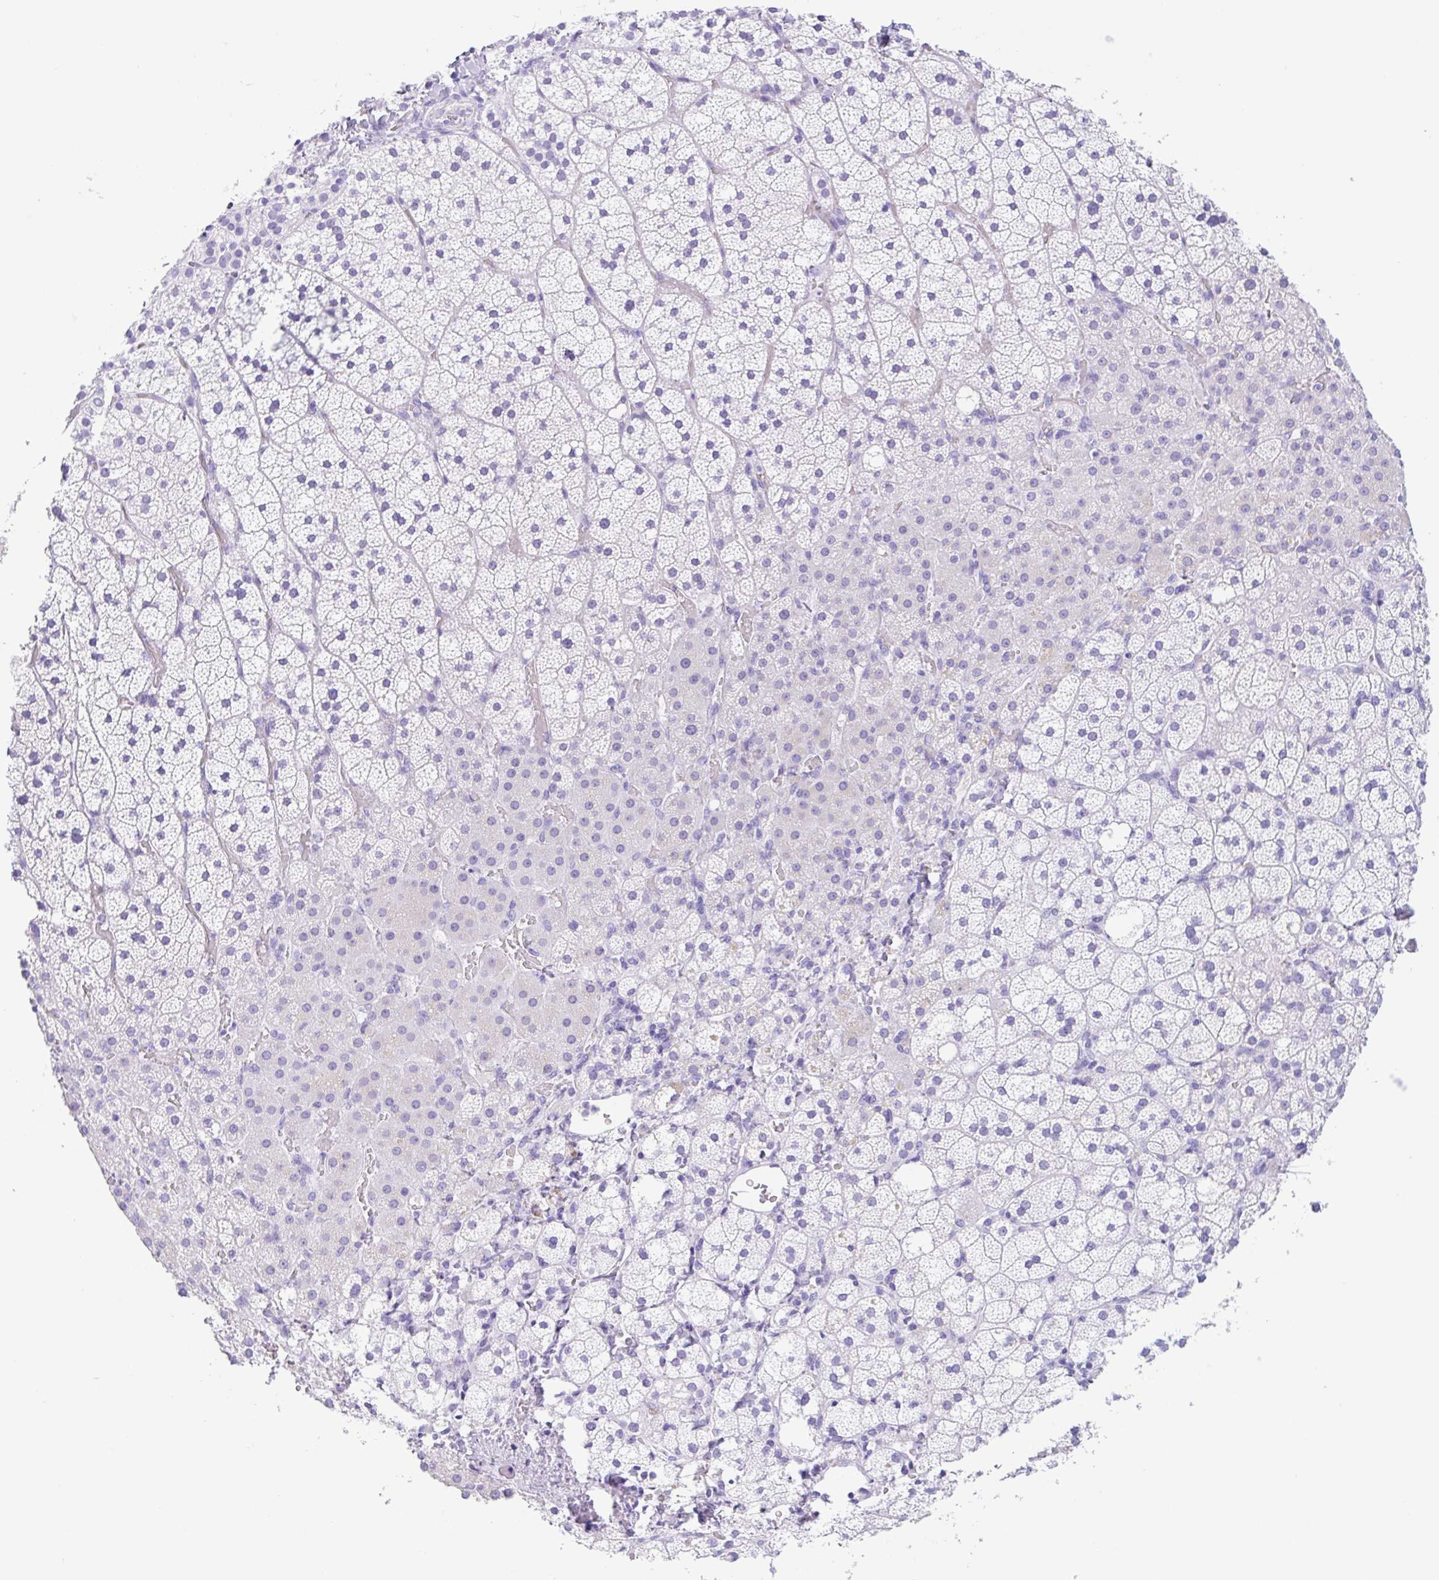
{"staining": {"intensity": "negative", "quantity": "none", "location": "none"}, "tissue": "adrenal gland", "cell_type": "Glandular cells", "image_type": "normal", "snomed": [{"axis": "morphology", "description": "Normal tissue, NOS"}, {"axis": "topography", "description": "Adrenal gland"}], "caption": "IHC histopathology image of normal adrenal gland: adrenal gland stained with DAB displays no significant protein expression in glandular cells.", "gene": "CPA1", "patient": {"sex": "male", "age": 53}}